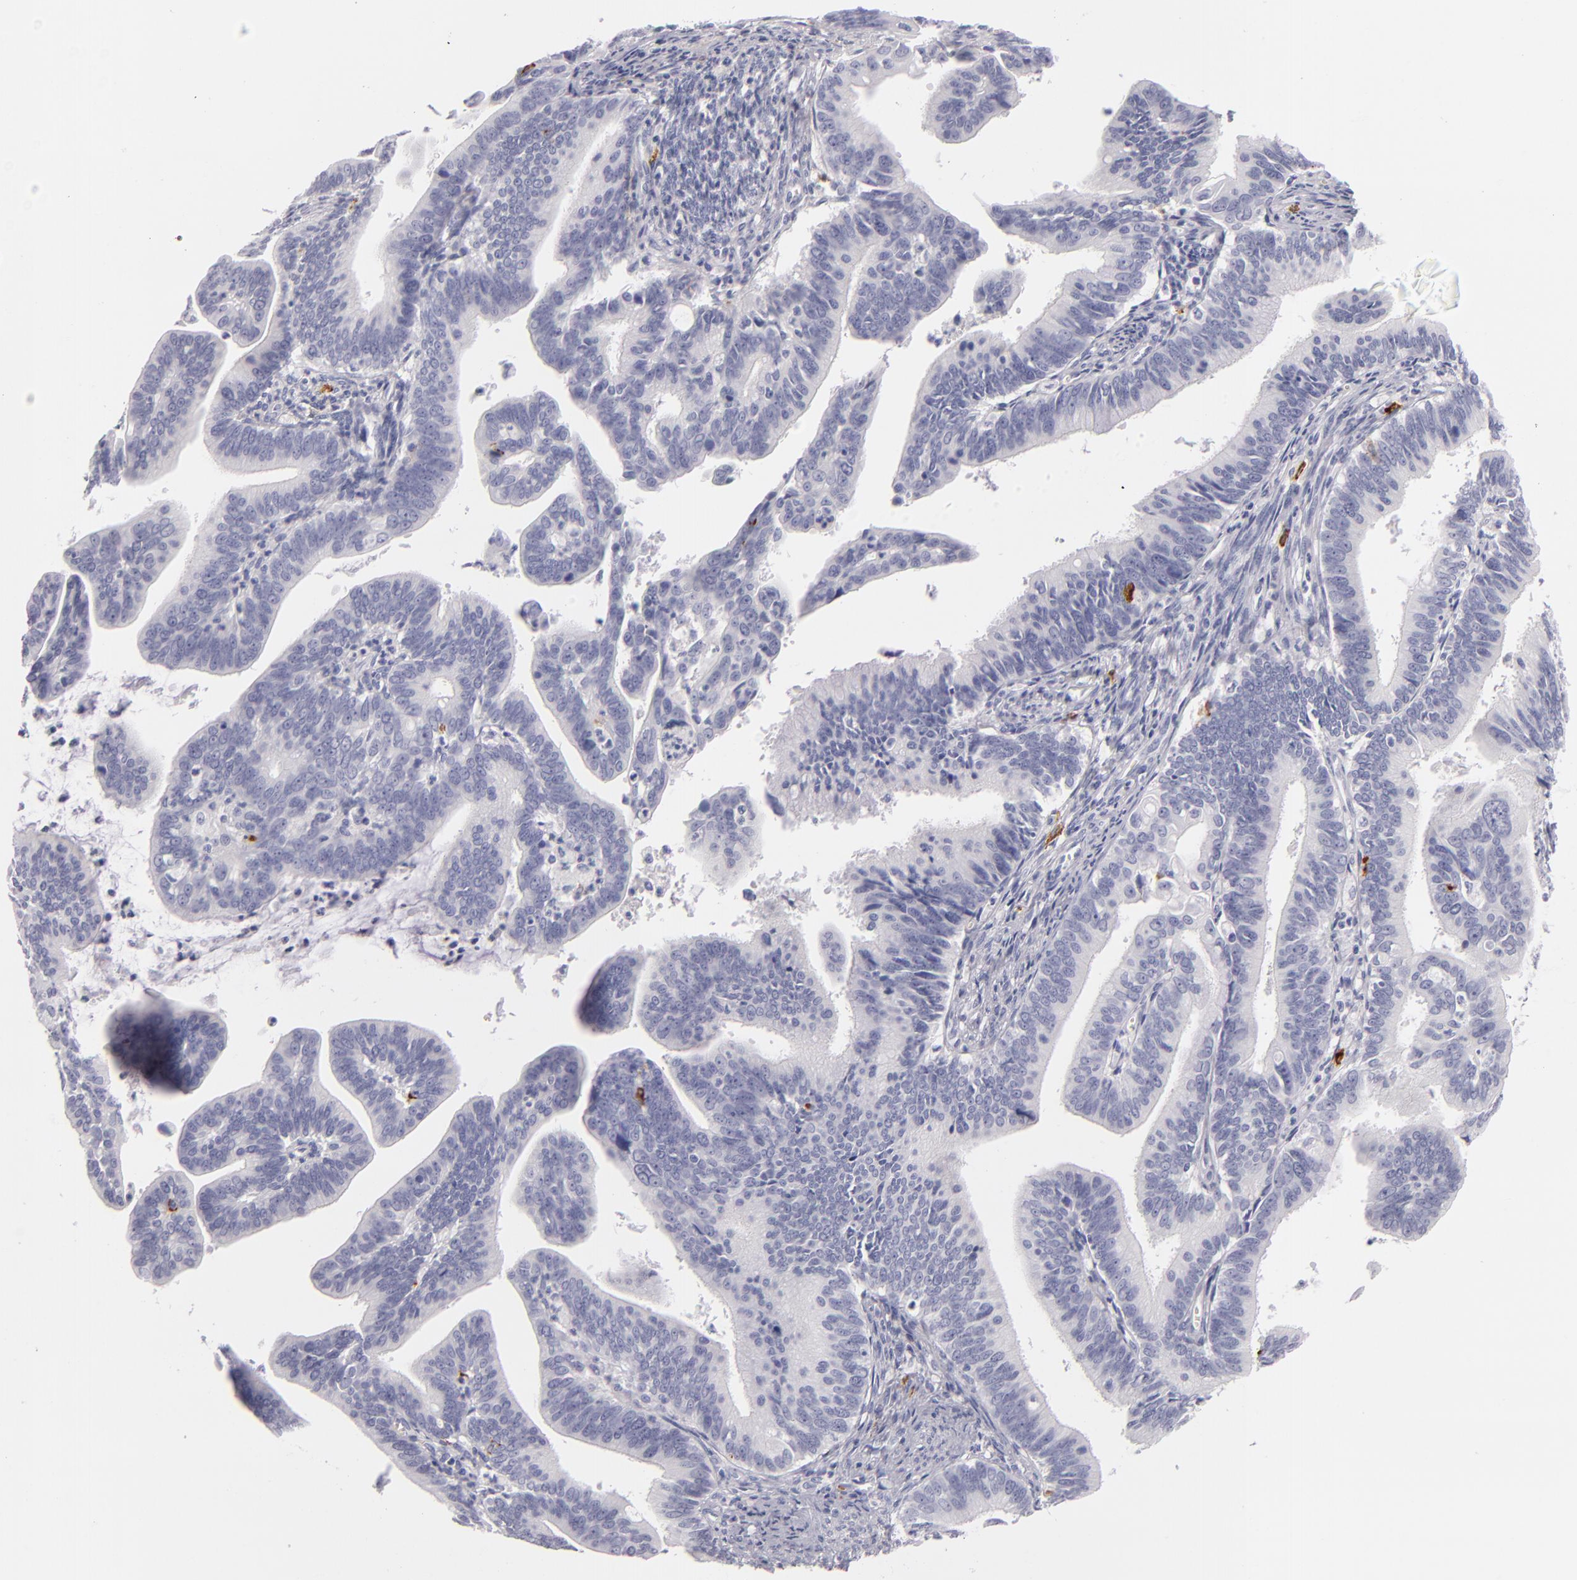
{"staining": {"intensity": "negative", "quantity": "none", "location": "none"}, "tissue": "cervical cancer", "cell_type": "Tumor cells", "image_type": "cancer", "snomed": [{"axis": "morphology", "description": "Adenocarcinoma, NOS"}, {"axis": "topography", "description": "Cervix"}], "caption": "Immunohistochemical staining of human adenocarcinoma (cervical) displays no significant staining in tumor cells.", "gene": "CD207", "patient": {"sex": "female", "age": 47}}